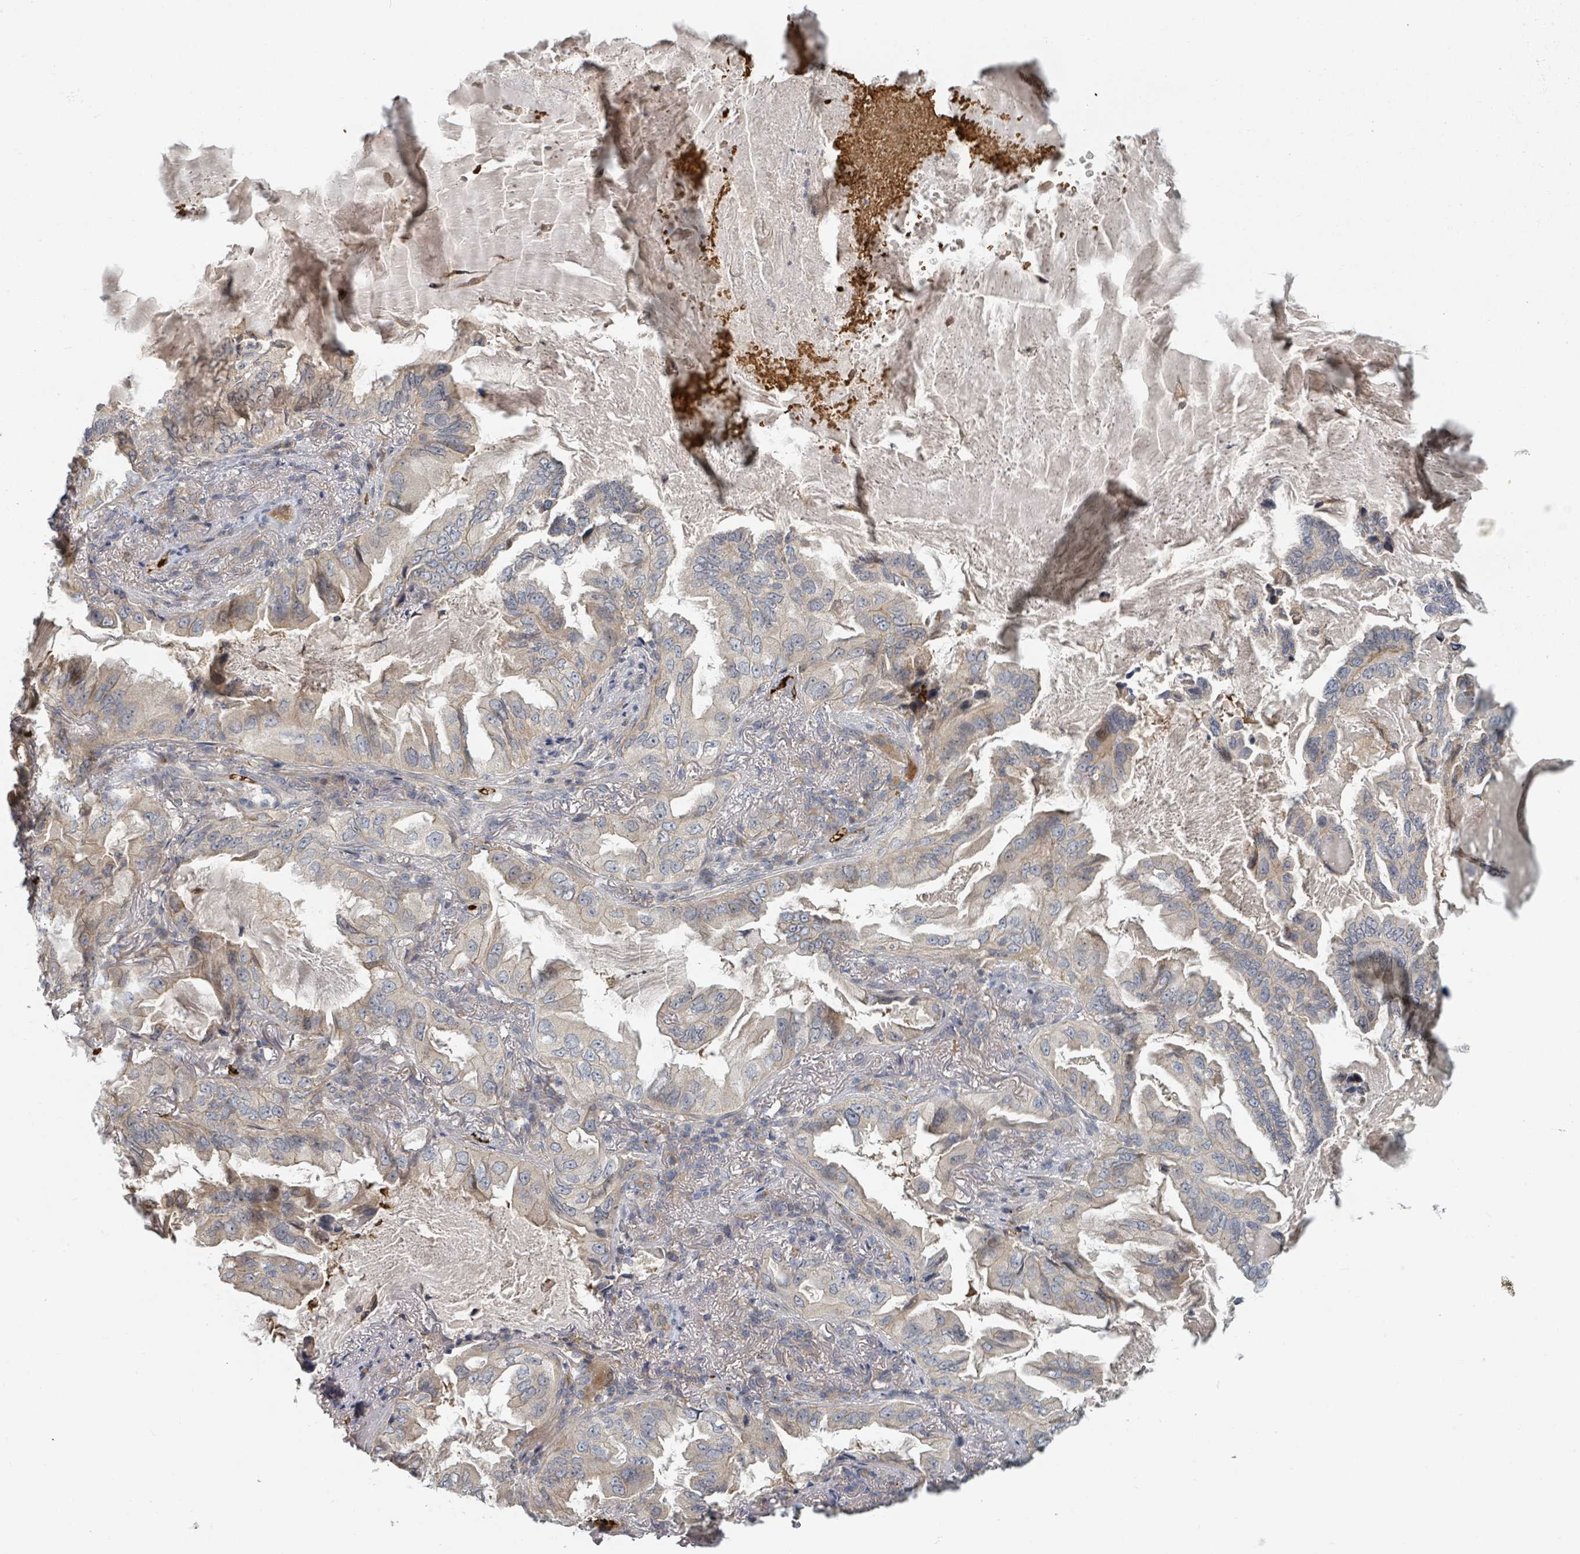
{"staining": {"intensity": "weak", "quantity": "<25%", "location": "cytoplasmic/membranous"}, "tissue": "lung cancer", "cell_type": "Tumor cells", "image_type": "cancer", "snomed": [{"axis": "morphology", "description": "Adenocarcinoma, NOS"}, {"axis": "topography", "description": "Lung"}], "caption": "DAB immunohistochemical staining of lung cancer reveals no significant positivity in tumor cells.", "gene": "TRPC4AP", "patient": {"sex": "female", "age": 69}}